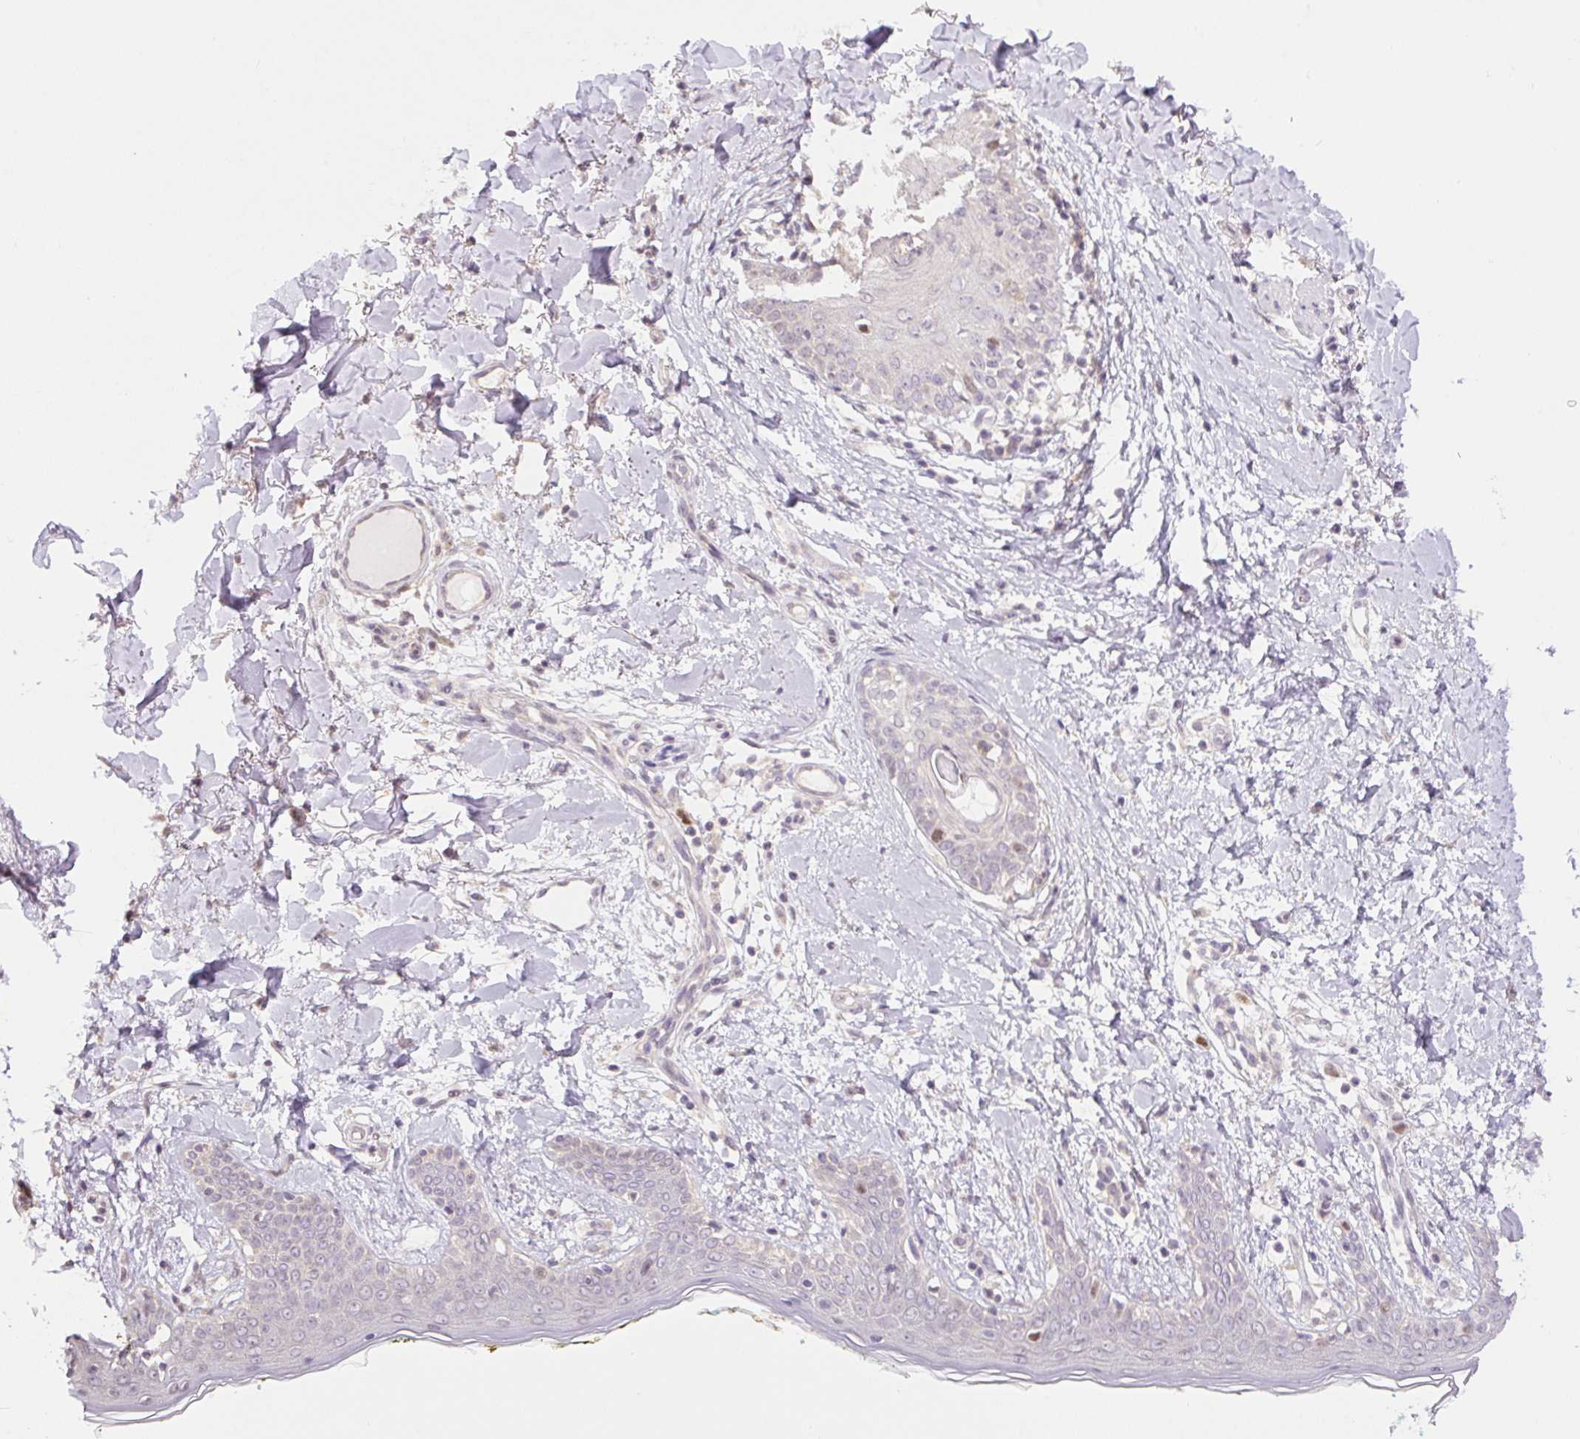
{"staining": {"intensity": "negative", "quantity": "none", "location": "none"}, "tissue": "skin", "cell_type": "Fibroblasts", "image_type": "normal", "snomed": [{"axis": "morphology", "description": "Normal tissue, NOS"}, {"axis": "topography", "description": "Skin"}], "caption": "Immunohistochemistry micrograph of benign skin: skin stained with DAB reveals no significant protein positivity in fibroblasts. The staining was performed using DAB to visualize the protein expression in brown, while the nuclei were stained in blue with hematoxylin (Magnification: 20x).", "gene": "RACGAP1", "patient": {"sex": "female", "age": 34}}